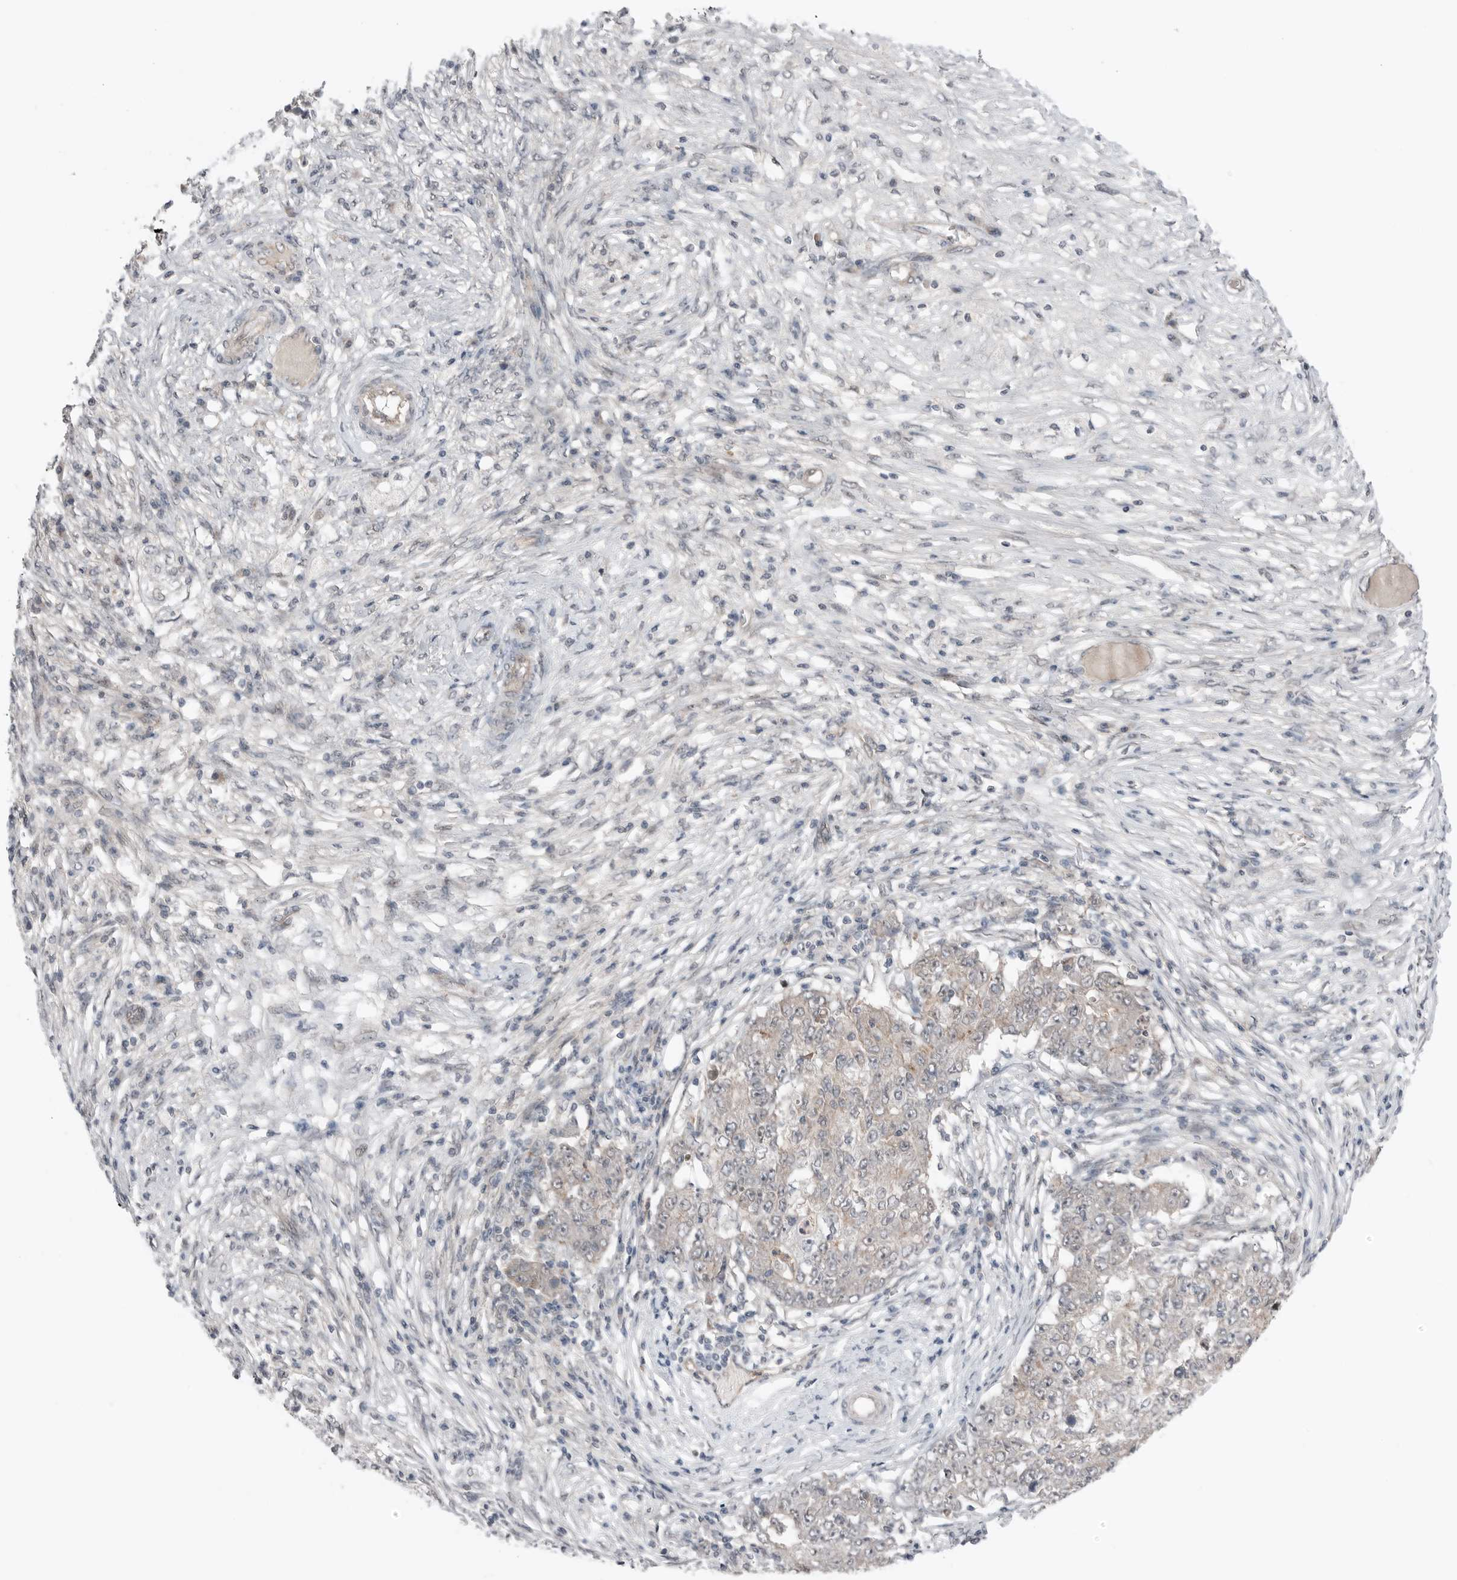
{"staining": {"intensity": "weak", "quantity": "25%-75%", "location": "cytoplasmic/membranous"}, "tissue": "ovarian cancer", "cell_type": "Tumor cells", "image_type": "cancer", "snomed": [{"axis": "morphology", "description": "Carcinoma, endometroid"}, {"axis": "topography", "description": "Ovary"}], "caption": "Human ovarian cancer stained with a brown dye demonstrates weak cytoplasmic/membranous positive staining in about 25%-75% of tumor cells.", "gene": "NTAQ1", "patient": {"sex": "female", "age": 42}}